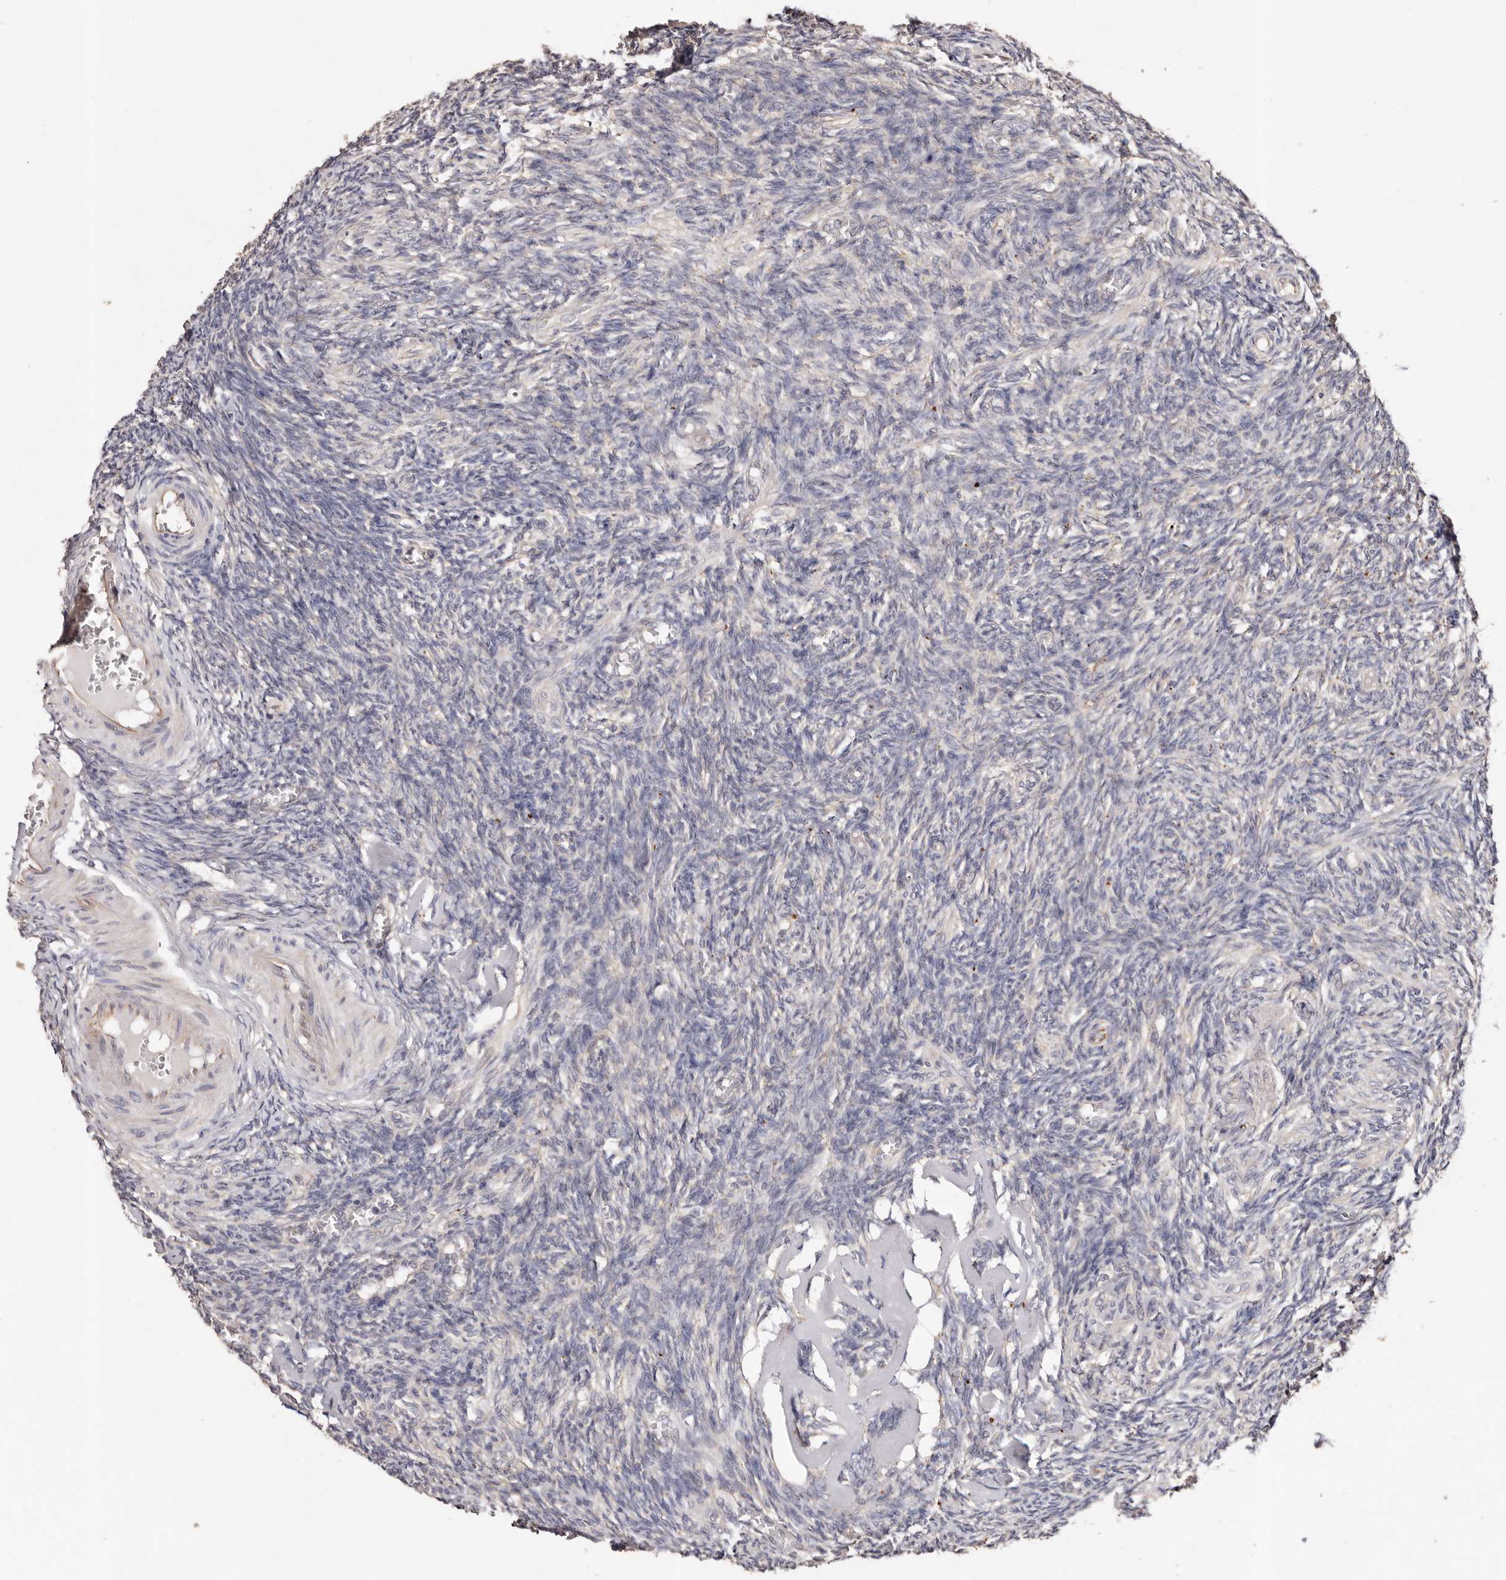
{"staining": {"intensity": "negative", "quantity": "none", "location": "none"}, "tissue": "ovary", "cell_type": "Ovarian stroma cells", "image_type": "normal", "snomed": [{"axis": "morphology", "description": "Normal tissue, NOS"}, {"axis": "topography", "description": "Ovary"}], "caption": "This is an immunohistochemistry micrograph of normal human ovary. There is no expression in ovarian stroma cells.", "gene": "THBS3", "patient": {"sex": "female", "age": 27}}